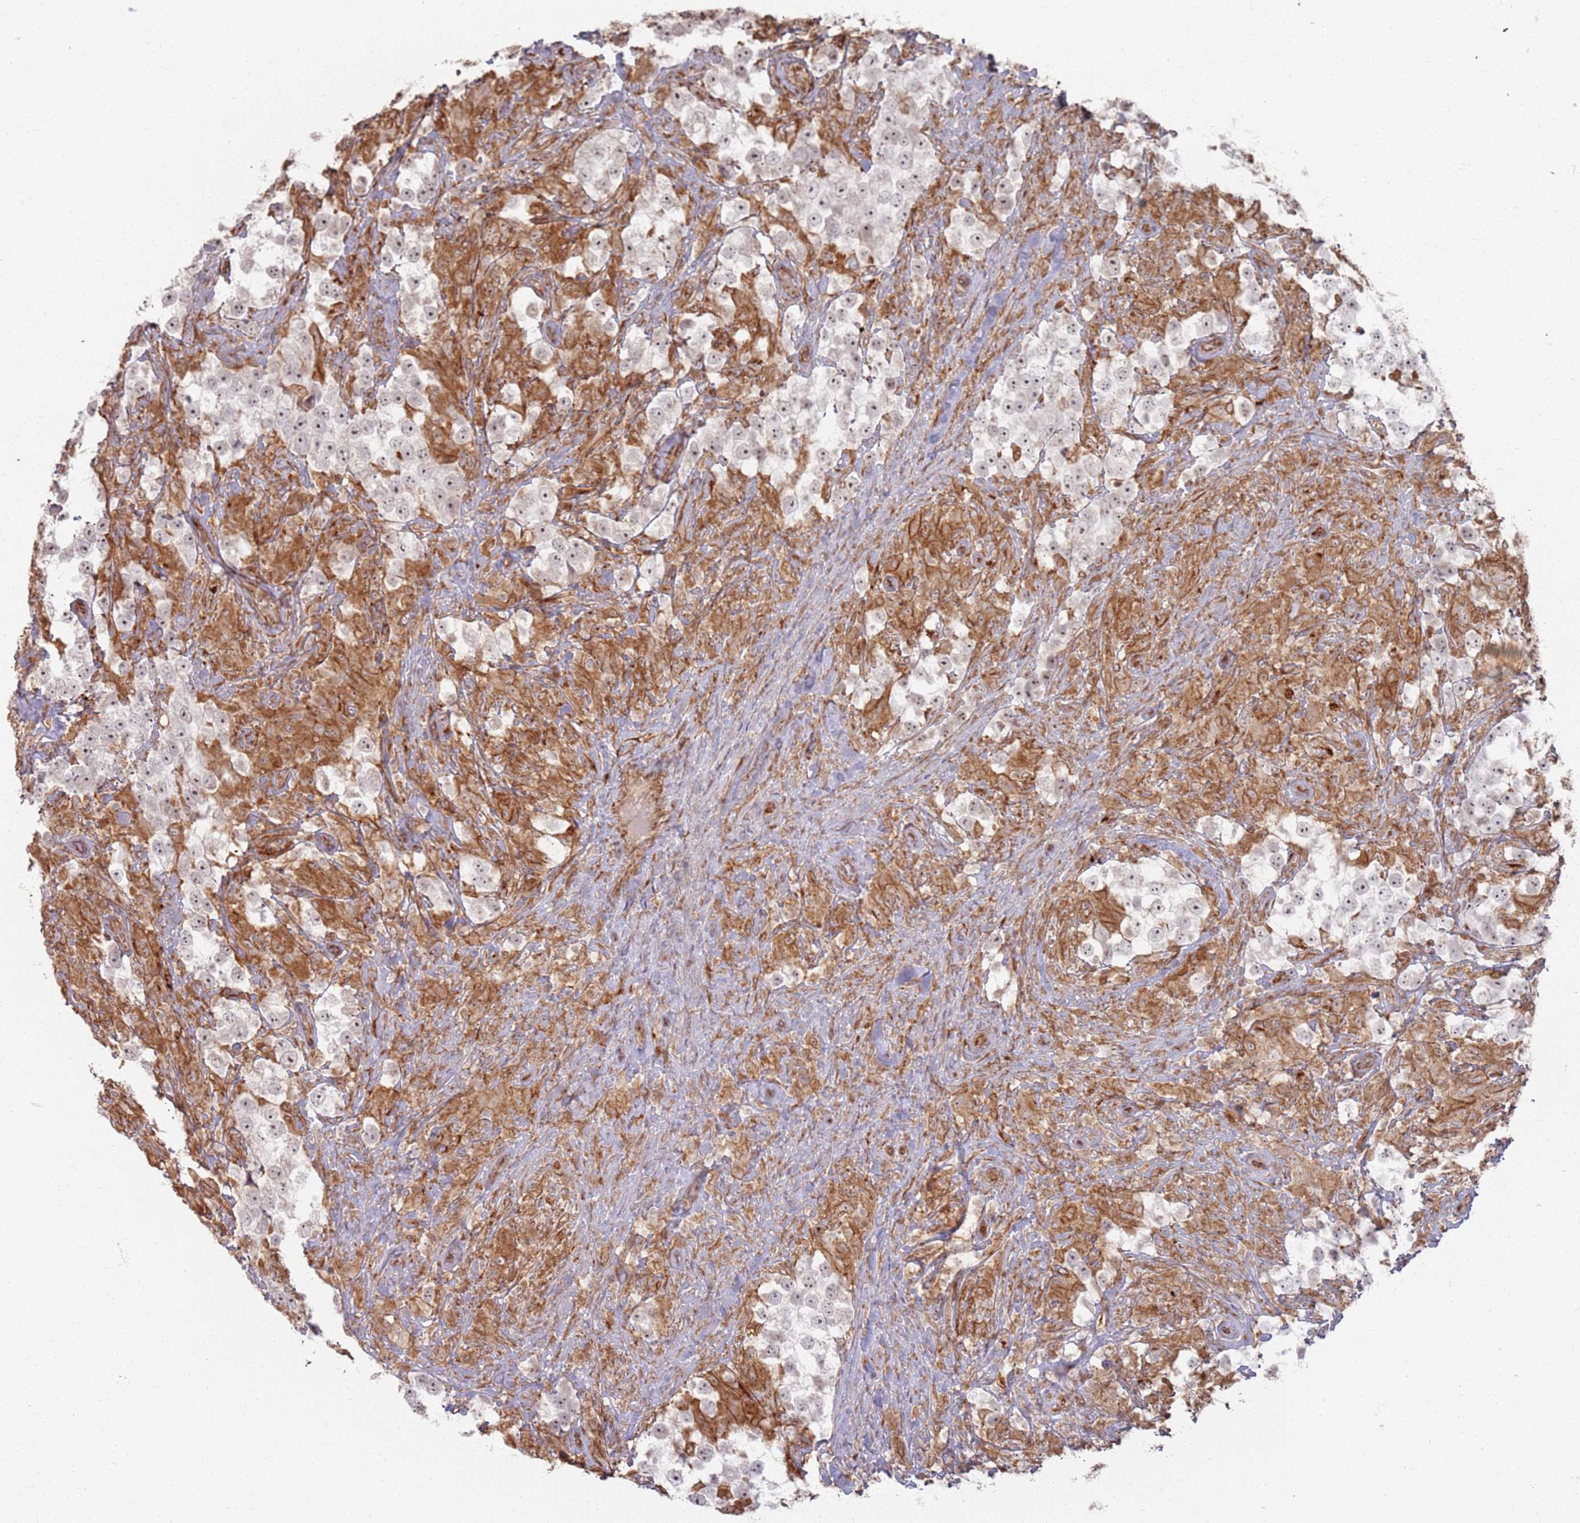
{"staining": {"intensity": "weak", "quantity": "25%-75%", "location": "nuclear"}, "tissue": "testis cancer", "cell_type": "Tumor cells", "image_type": "cancer", "snomed": [{"axis": "morphology", "description": "Seminoma, NOS"}, {"axis": "topography", "description": "Testis"}], "caption": "This is an image of IHC staining of seminoma (testis), which shows weak expression in the nuclear of tumor cells.", "gene": "PHF21A", "patient": {"sex": "male", "age": 46}}